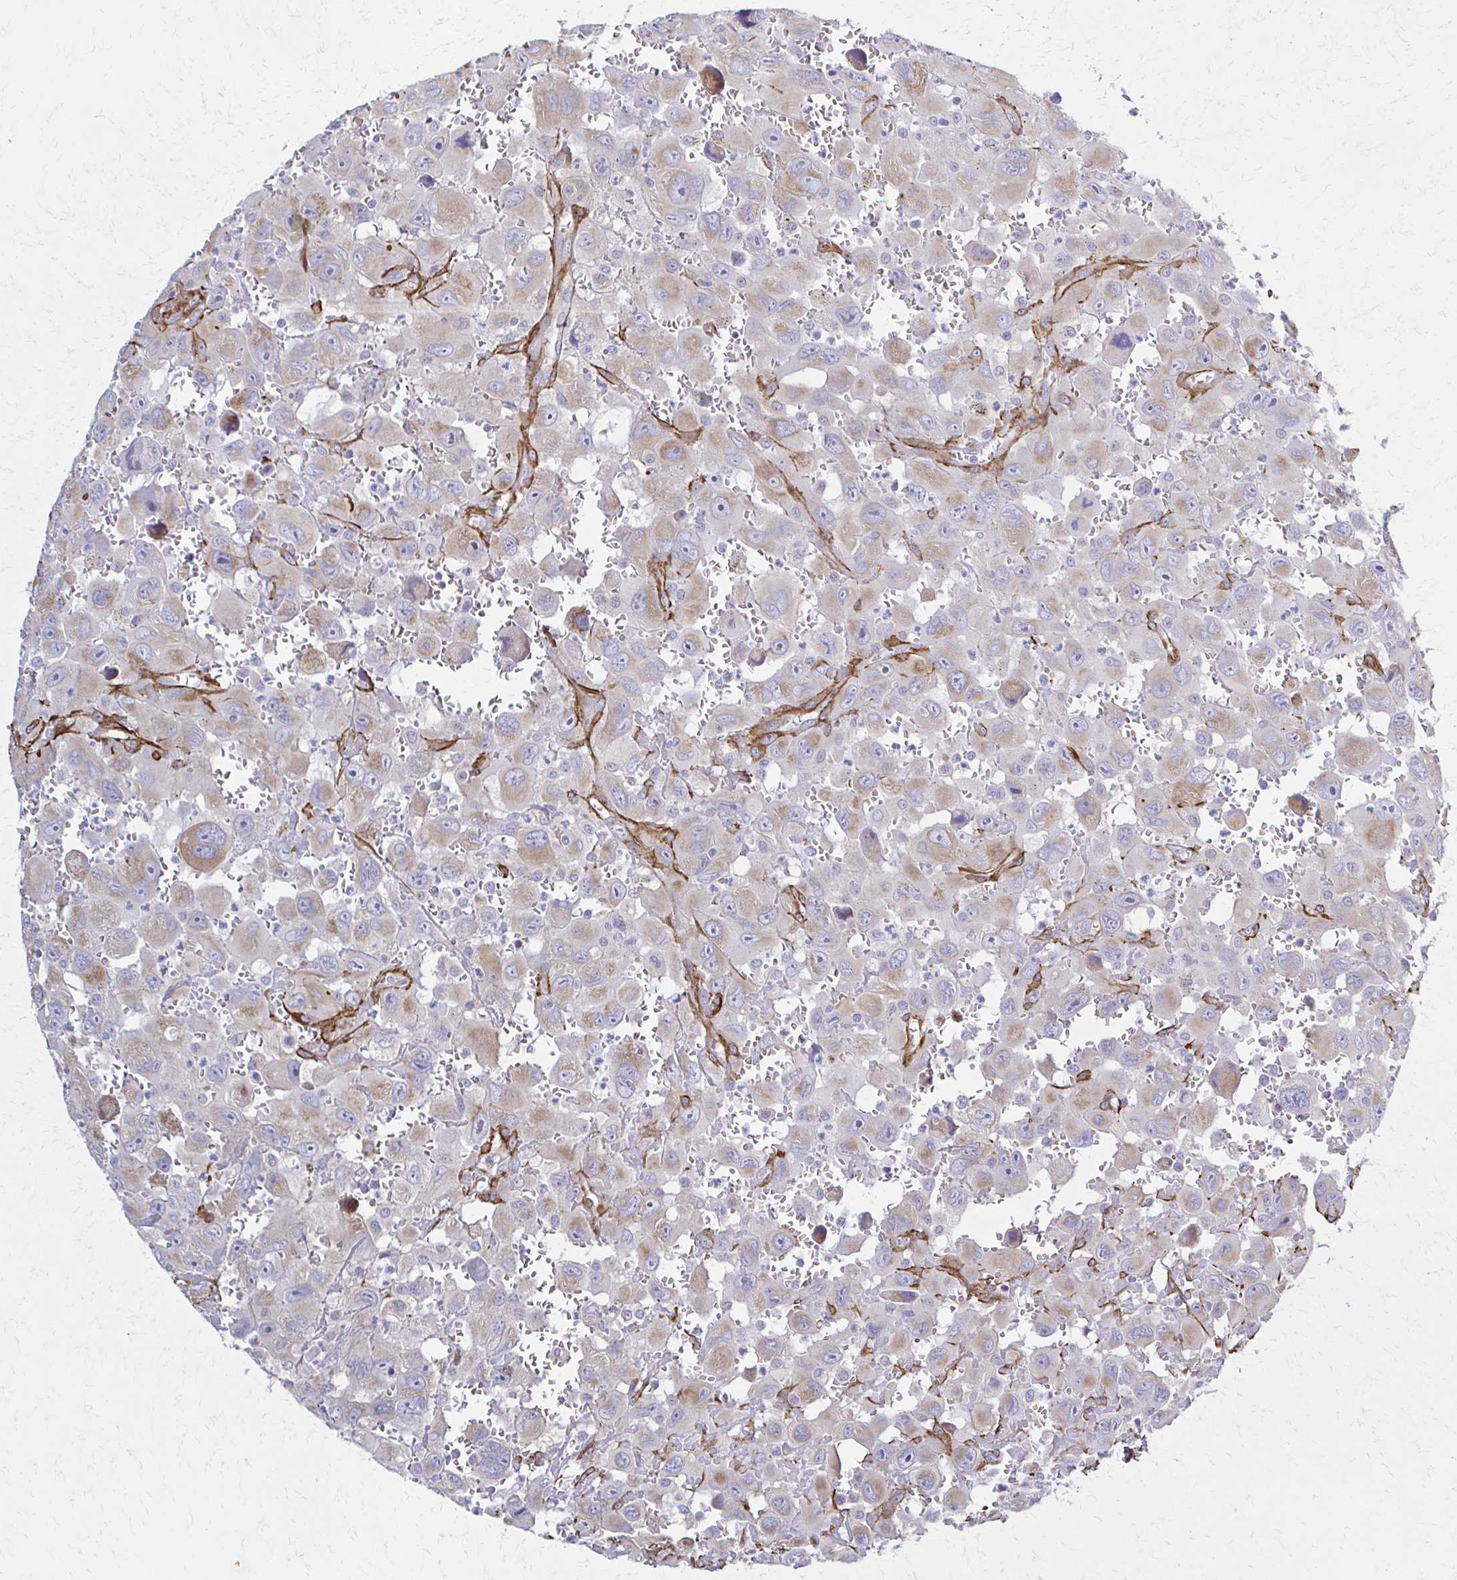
{"staining": {"intensity": "weak", "quantity": "25%-75%", "location": "cytoplasmic/membranous"}, "tissue": "head and neck cancer", "cell_type": "Tumor cells", "image_type": "cancer", "snomed": [{"axis": "morphology", "description": "Squamous cell carcinoma, NOS"}, {"axis": "morphology", "description": "Squamous cell carcinoma, metastatic, NOS"}, {"axis": "topography", "description": "Oral tissue"}, {"axis": "topography", "description": "Head-Neck"}], "caption": "High-magnification brightfield microscopy of head and neck squamous cell carcinoma stained with DAB (3,3'-diaminobenzidine) (brown) and counterstained with hematoxylin (blue). tumor cells exhibit weak cytoplasmic/membranous staining is appreciated in about25%-75% of cells.", "gene": "TIMMDC1", "patient": {"sex": "female", "age": 85}}